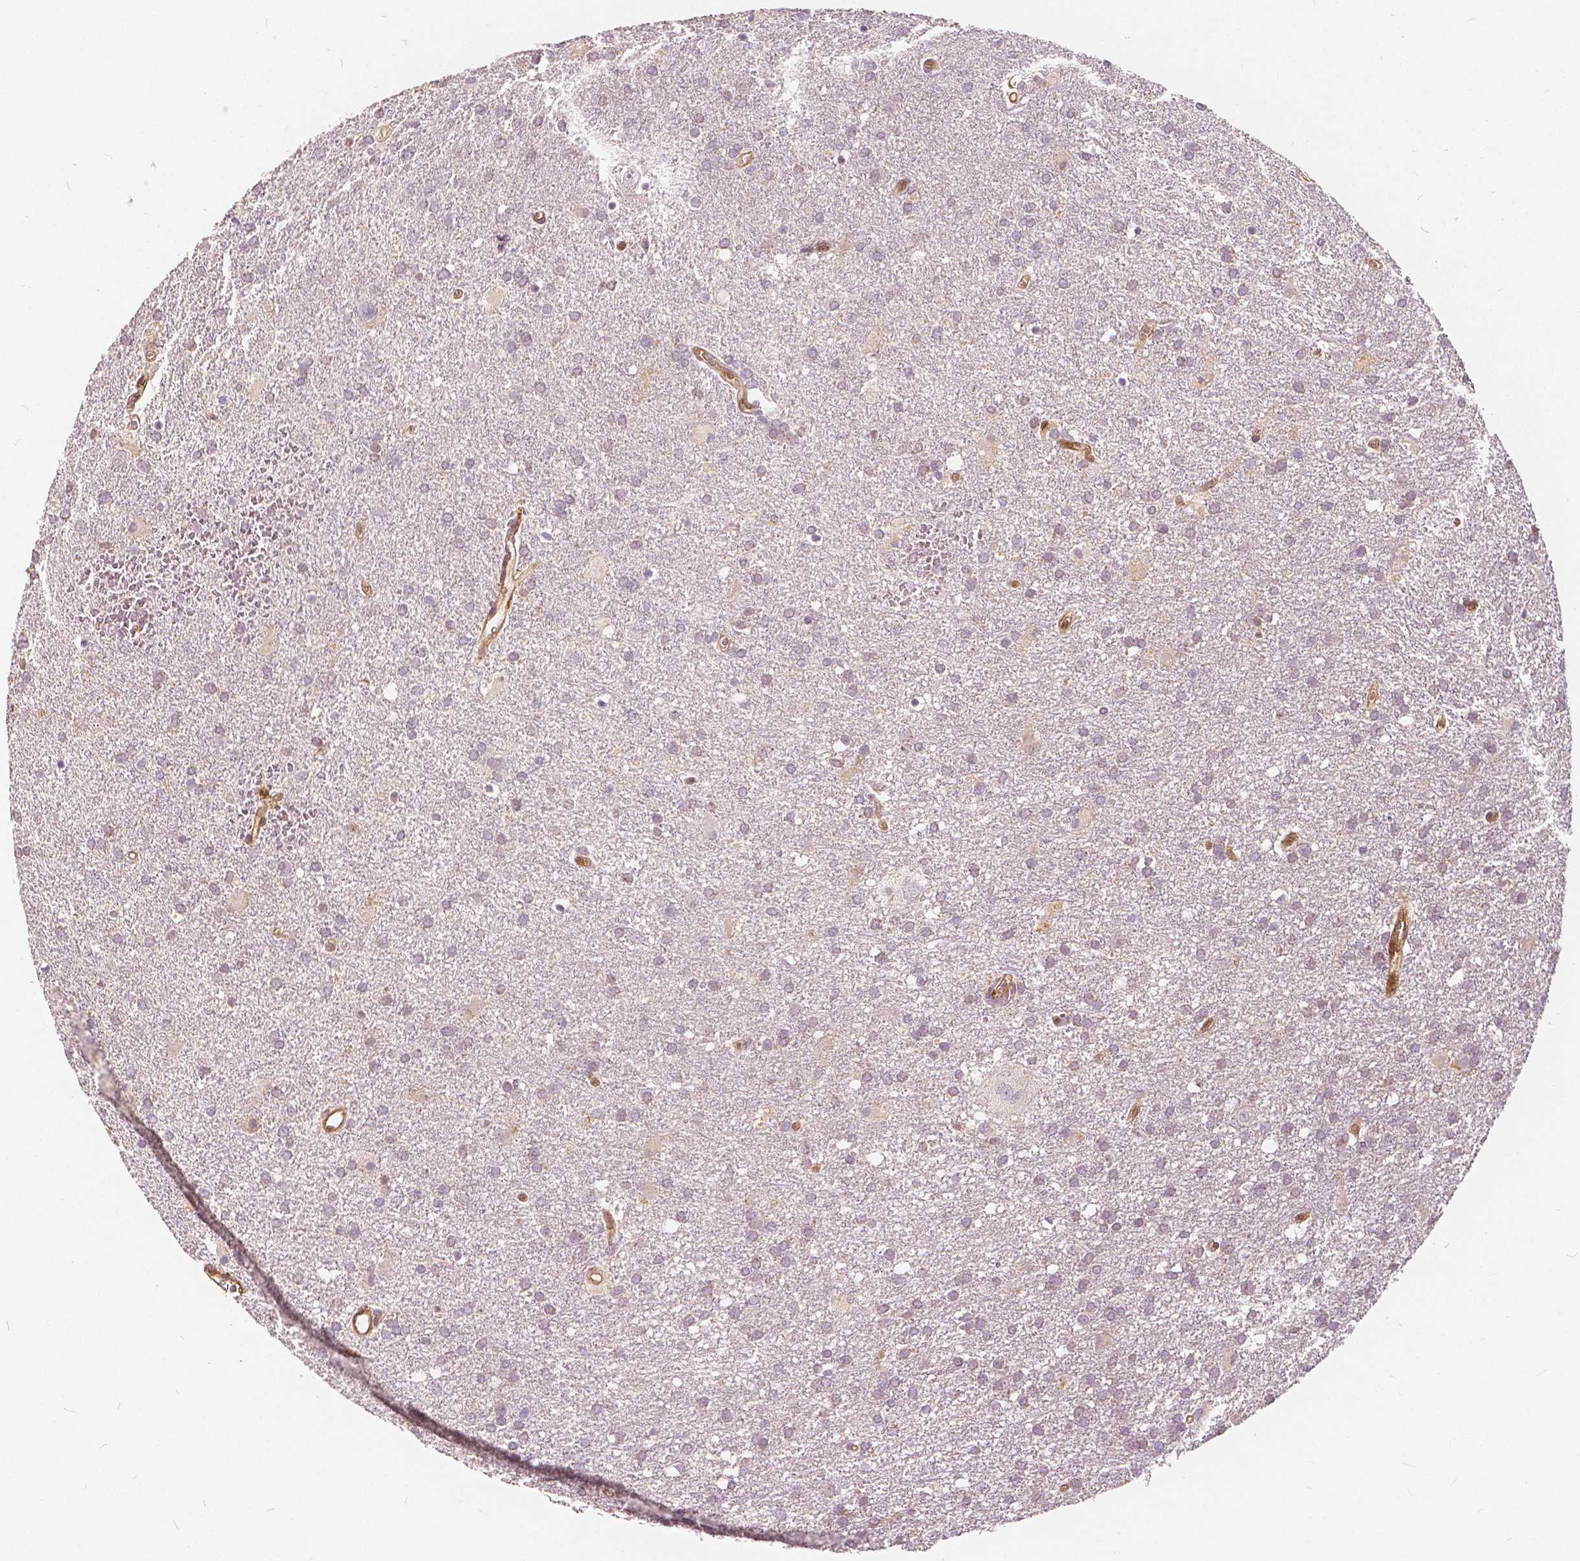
{"staining": {"intensity": "negative", "quantity": "none", "location": "none"}, "tissue": "glioma", "cell_type": "Tumor cells", "image_type": "cancer", "snomed": [{"axis": "morphology", "description": "Glioma, malignant, Low grade"}, {"axis": "topography", "description": "Brain"}], "caption": "Glioma stained for a protein using IHC demonstrates no expression tumor cells.", "gene": "NAPRT", "patient": {"sex": "male", "age": 66}}